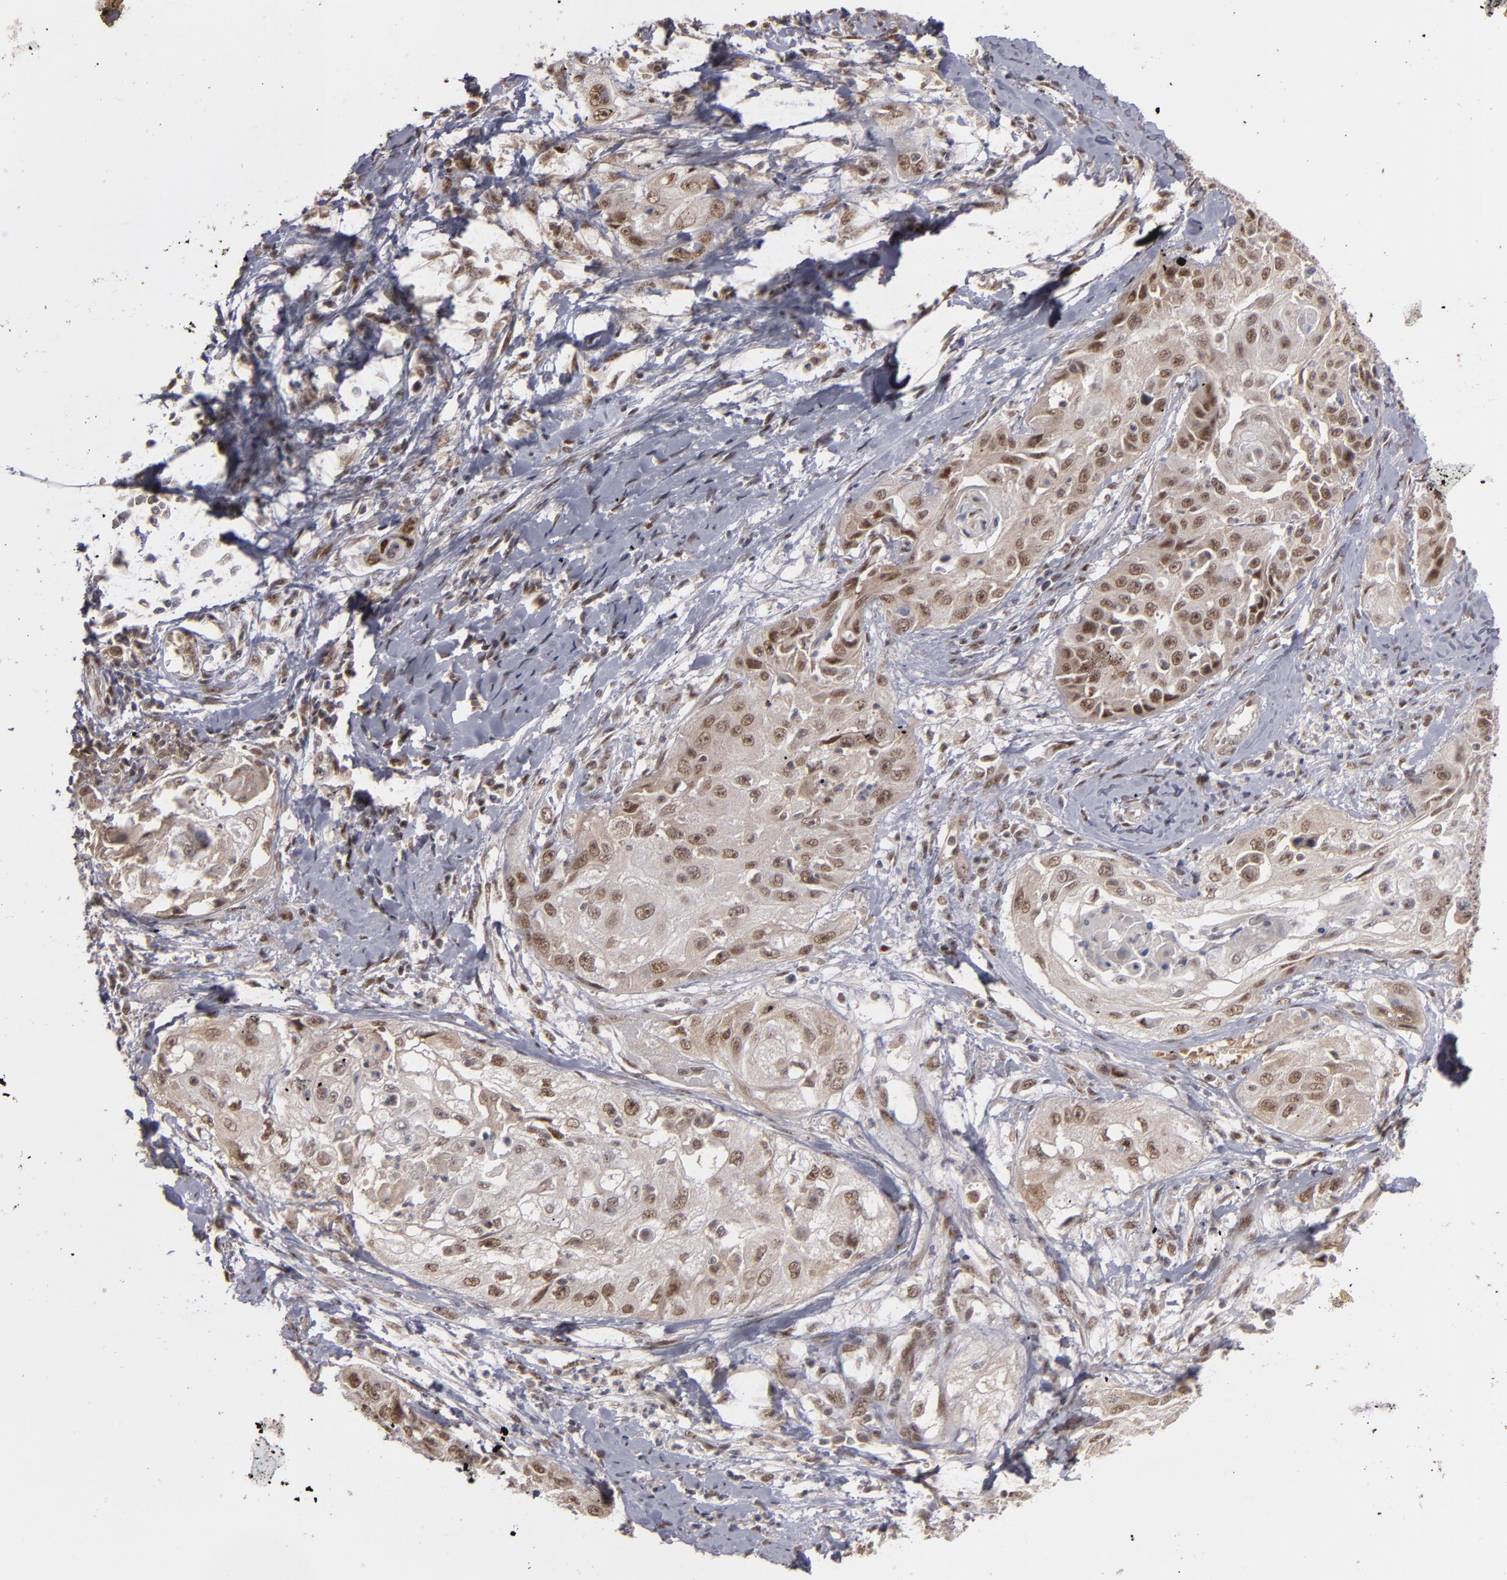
{"staining": {"intensity": "weak", "quantity": "25%-75%", "location": "nuclear"}, "tissue": "cervical cancer", "cell_type": "Tumor cells", "image_type": "cancer", "snomed": [{"axis": "morphology", "description": "Squamous cell carcinoma, NOS"}, {"axis": "topography", "description": "Cervix"}], "caption": "High-magnification brightfield microscopy of cervical squamous cell carcinoma stained with DAB (brown) and counterstained with hematoxylin (blue). tumor cells exhibit weak nuclear expression is seen in approximately25%-75% of cells.", "gene": "ZNF234", "patient": {"sex": "female", "age": 64}}